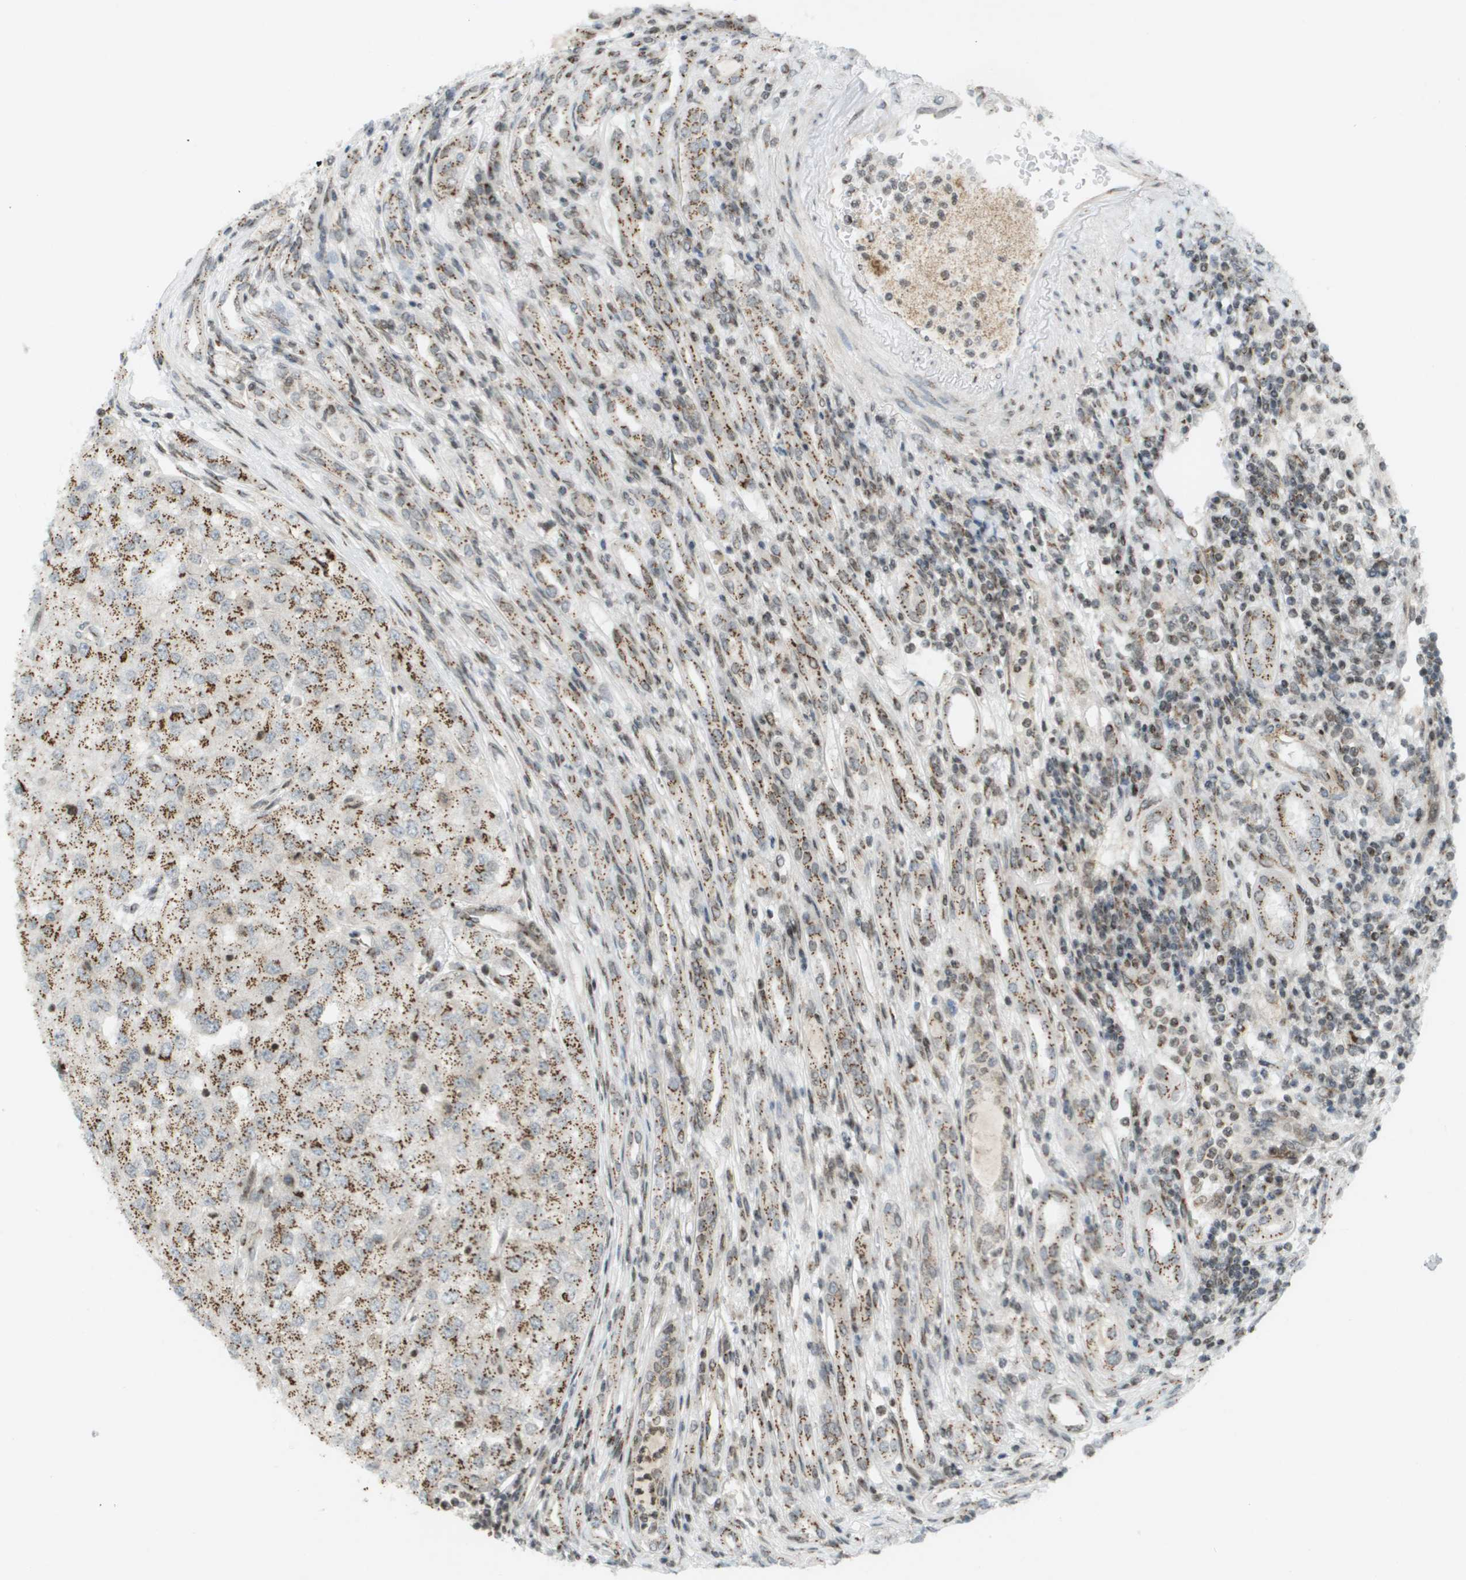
{"staining": {"intensity": "moderate", "quantity": ">75%", "location": "cytoplasmic/membranous"}, "tissue": "renal cancer", "cell_type": "Tumor cells", "image_type": "cancer", "snomed": [{"axis": "morphology", "description": "Adenocarcinoma, NOS"}, {"axis": "topography", "description": "Kidney"}], "caption": "A micrograph of human adenocarcinoma (renal) stained for a protein exhibits moderate cytoplasmic/membranous brown staining in tumor cells. Using DAB (3,3'-diaminobenzidine) (brown) and hematoxylin (blue) stains, captured at high magnification using brightfield microscopy.", "gene": "EVC", "patient": {"sex": "female", "age": 54}}